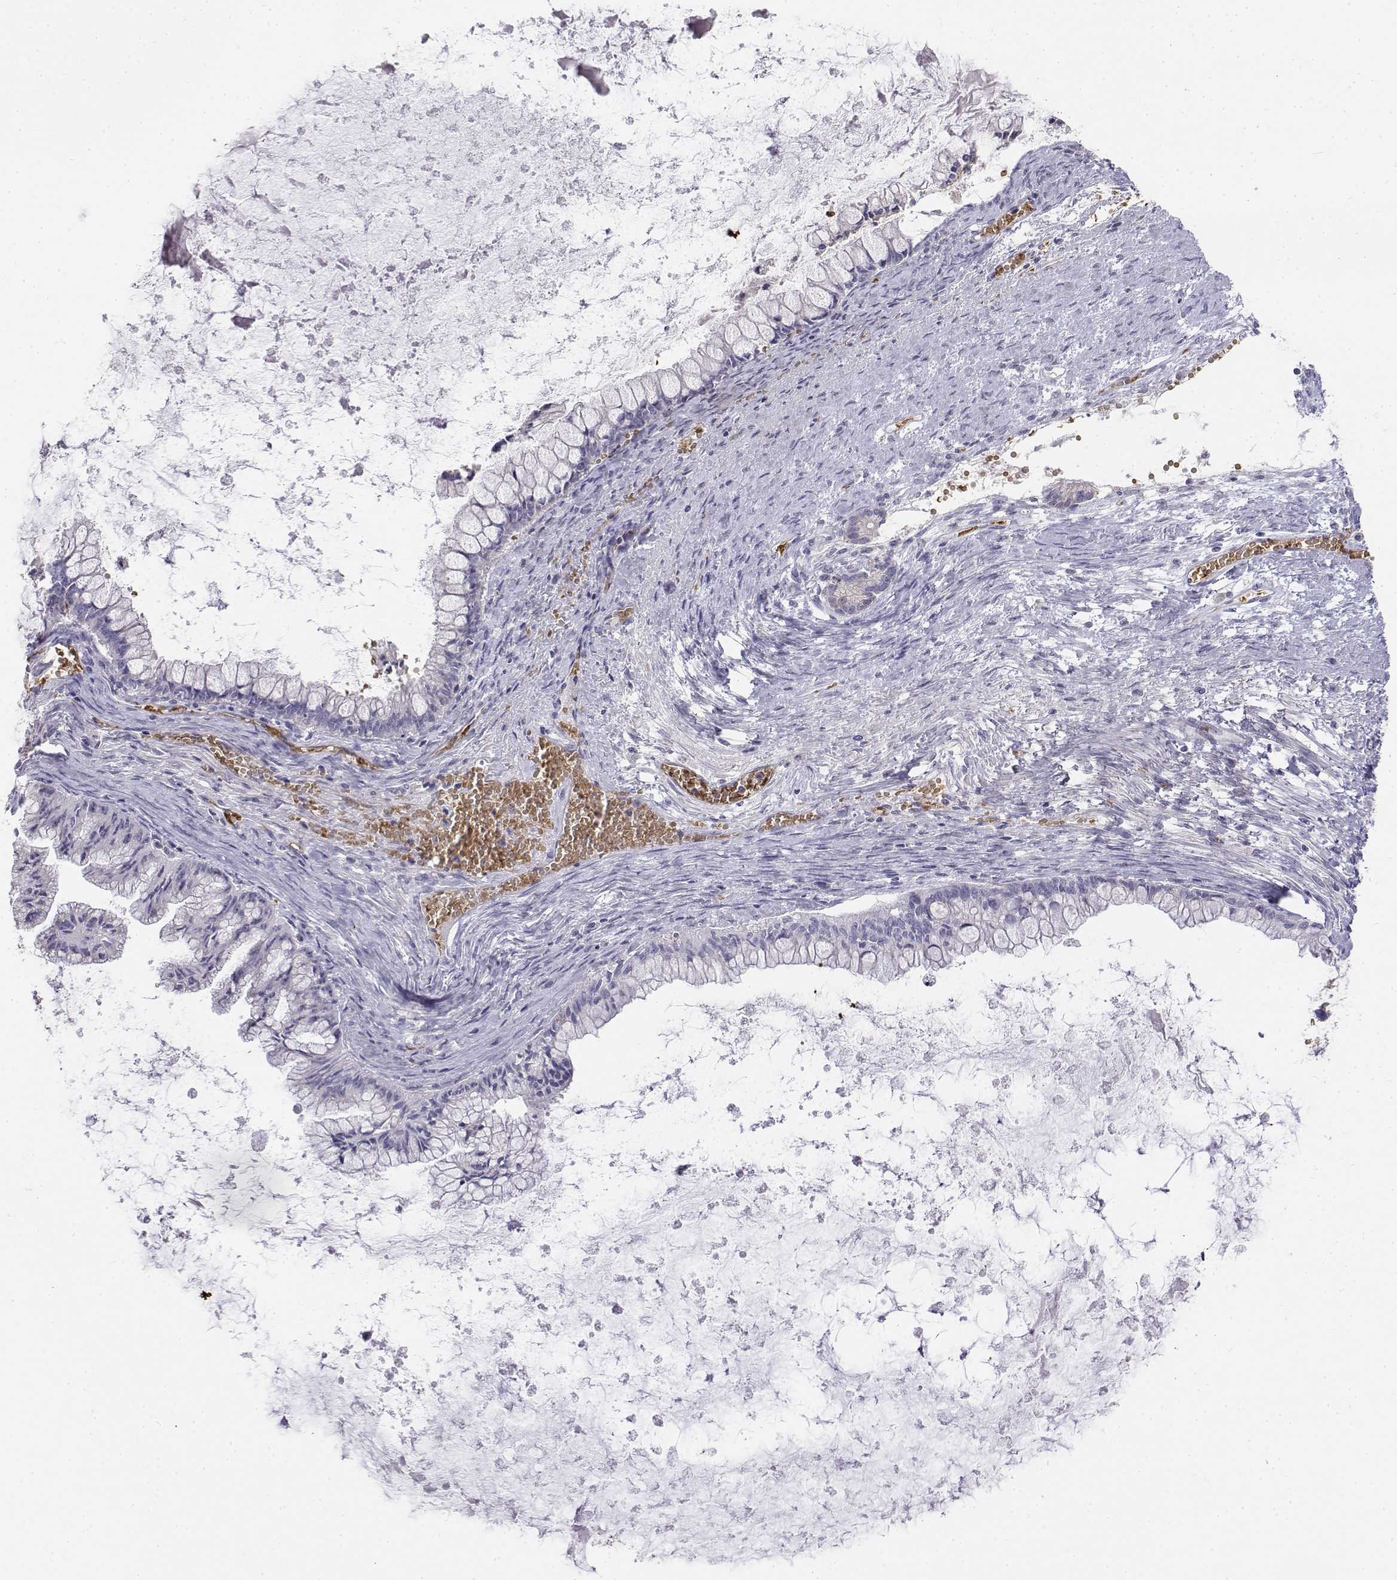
{"staining": {"intensity": "negative", "quantity": "none", "location": "none"}, "tissue": "ovarian cancer", "cell_type": "Tumor cells", "image_type": "cancer", "snomed": [{"axis": "morphology", "description": "Cystadenocarcinoma, mucinous, NOS"}, {"axis": "topography", "description": "Ovary"}], "caption": "Immunohistochemistry (IHC) of human mucinous cystadenocarcinoma (ovarian) demonstrates no positivity in tumor cells.", "gene": "CADM1", "patient": {"sex": "female", "age": 67}}